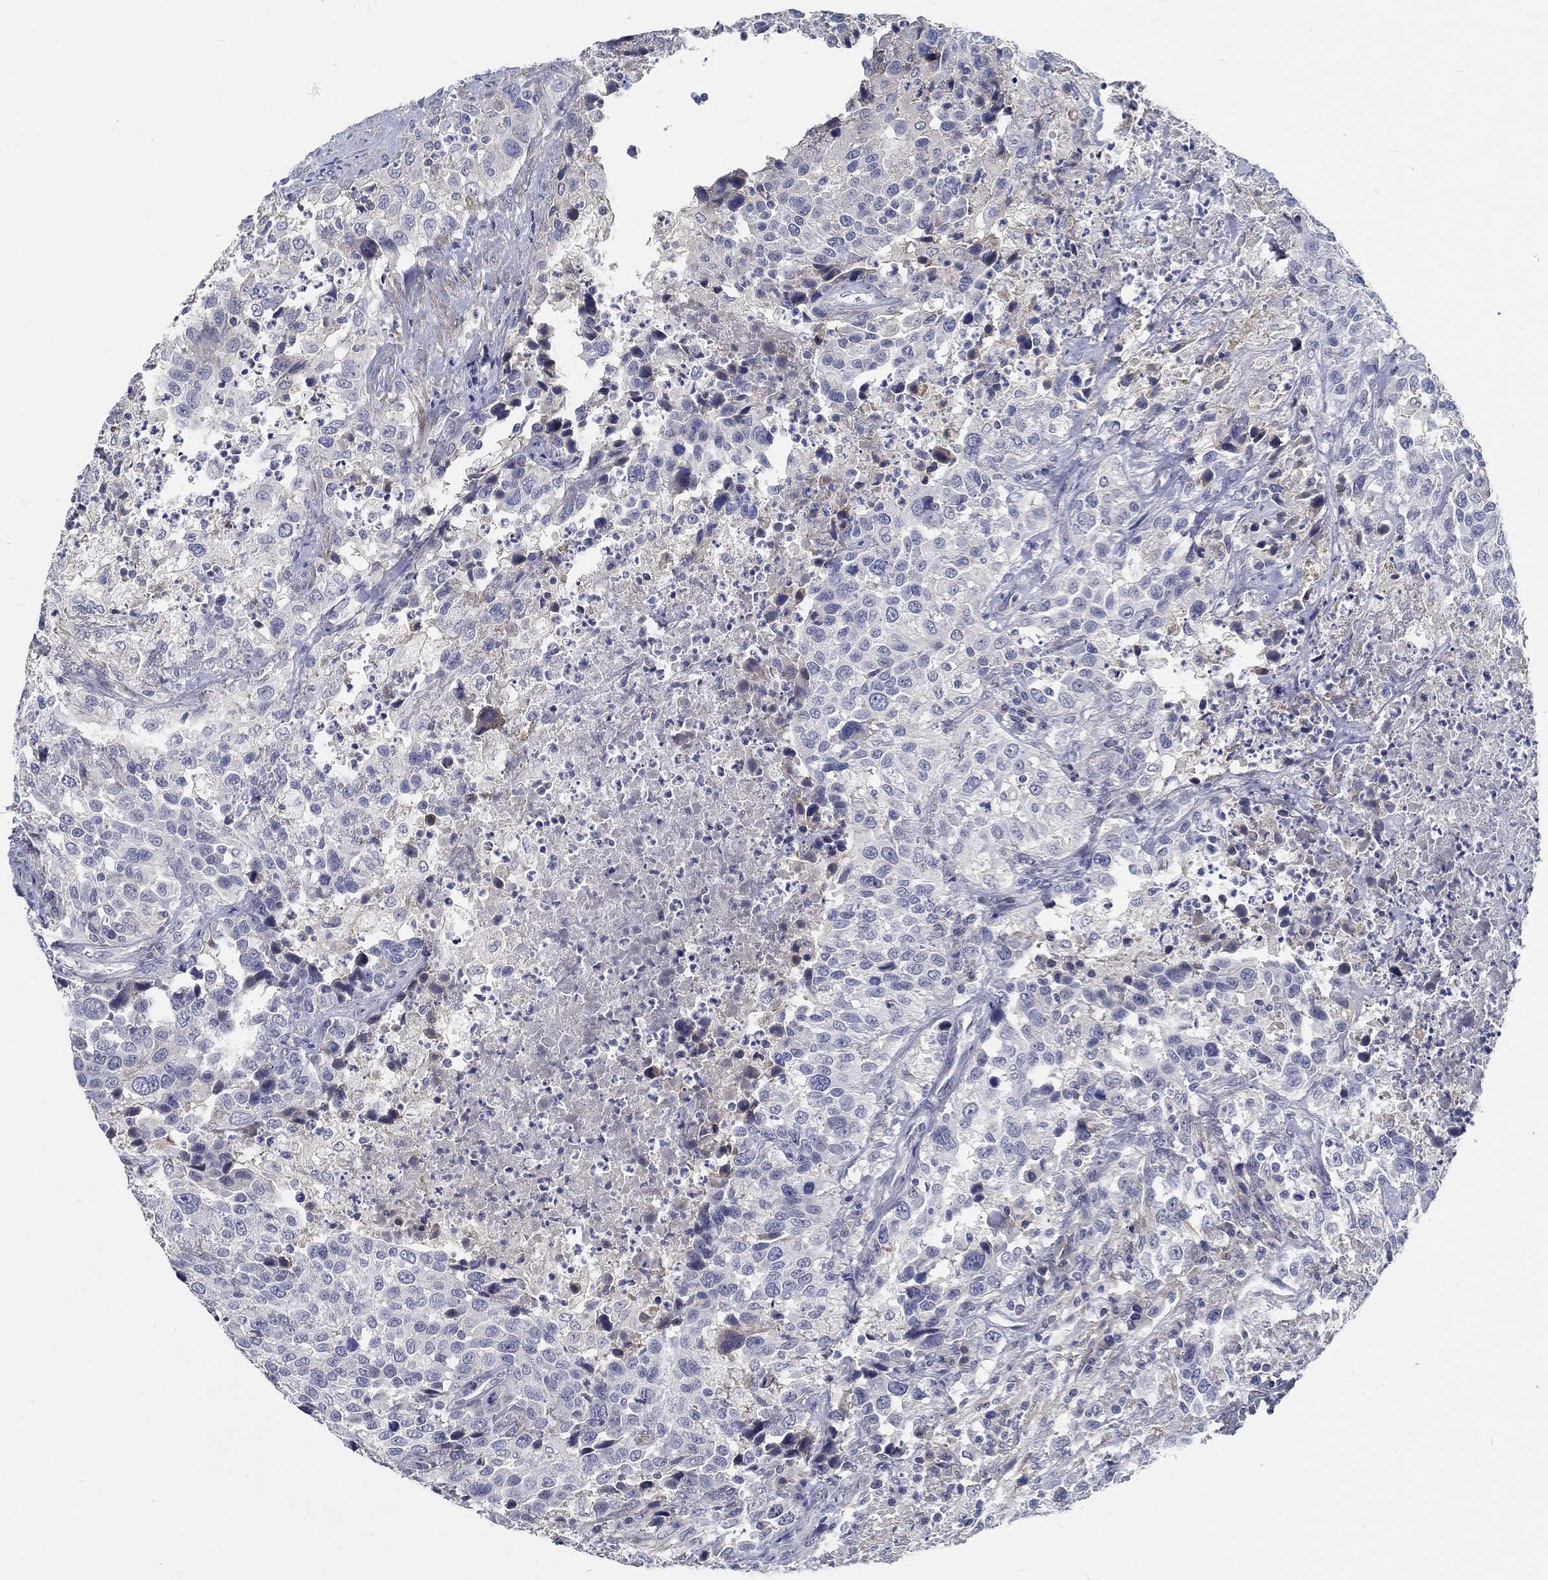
{"staining": {"intensity": "negative", "quantity": "none", "location": "none"}, "tissue": "urothelial cancer", "cell_type": "Tumor cells", "image_type": "cancer", "snomed": [{"axis": "morphology", "description": "Urothelial carcinoma, NOS"}, {"axis": "morphology", "description": "Urothelial carcinoma, High grade"}, {"axis": "topography", "description": "Urinary bladder"}], "caption": "The micrograph reveals no staining of tumor cells in high-grade urothelial carcinoma.", "gene": "MYBPC1", "patient": {"sex": "female", "age": 64}}